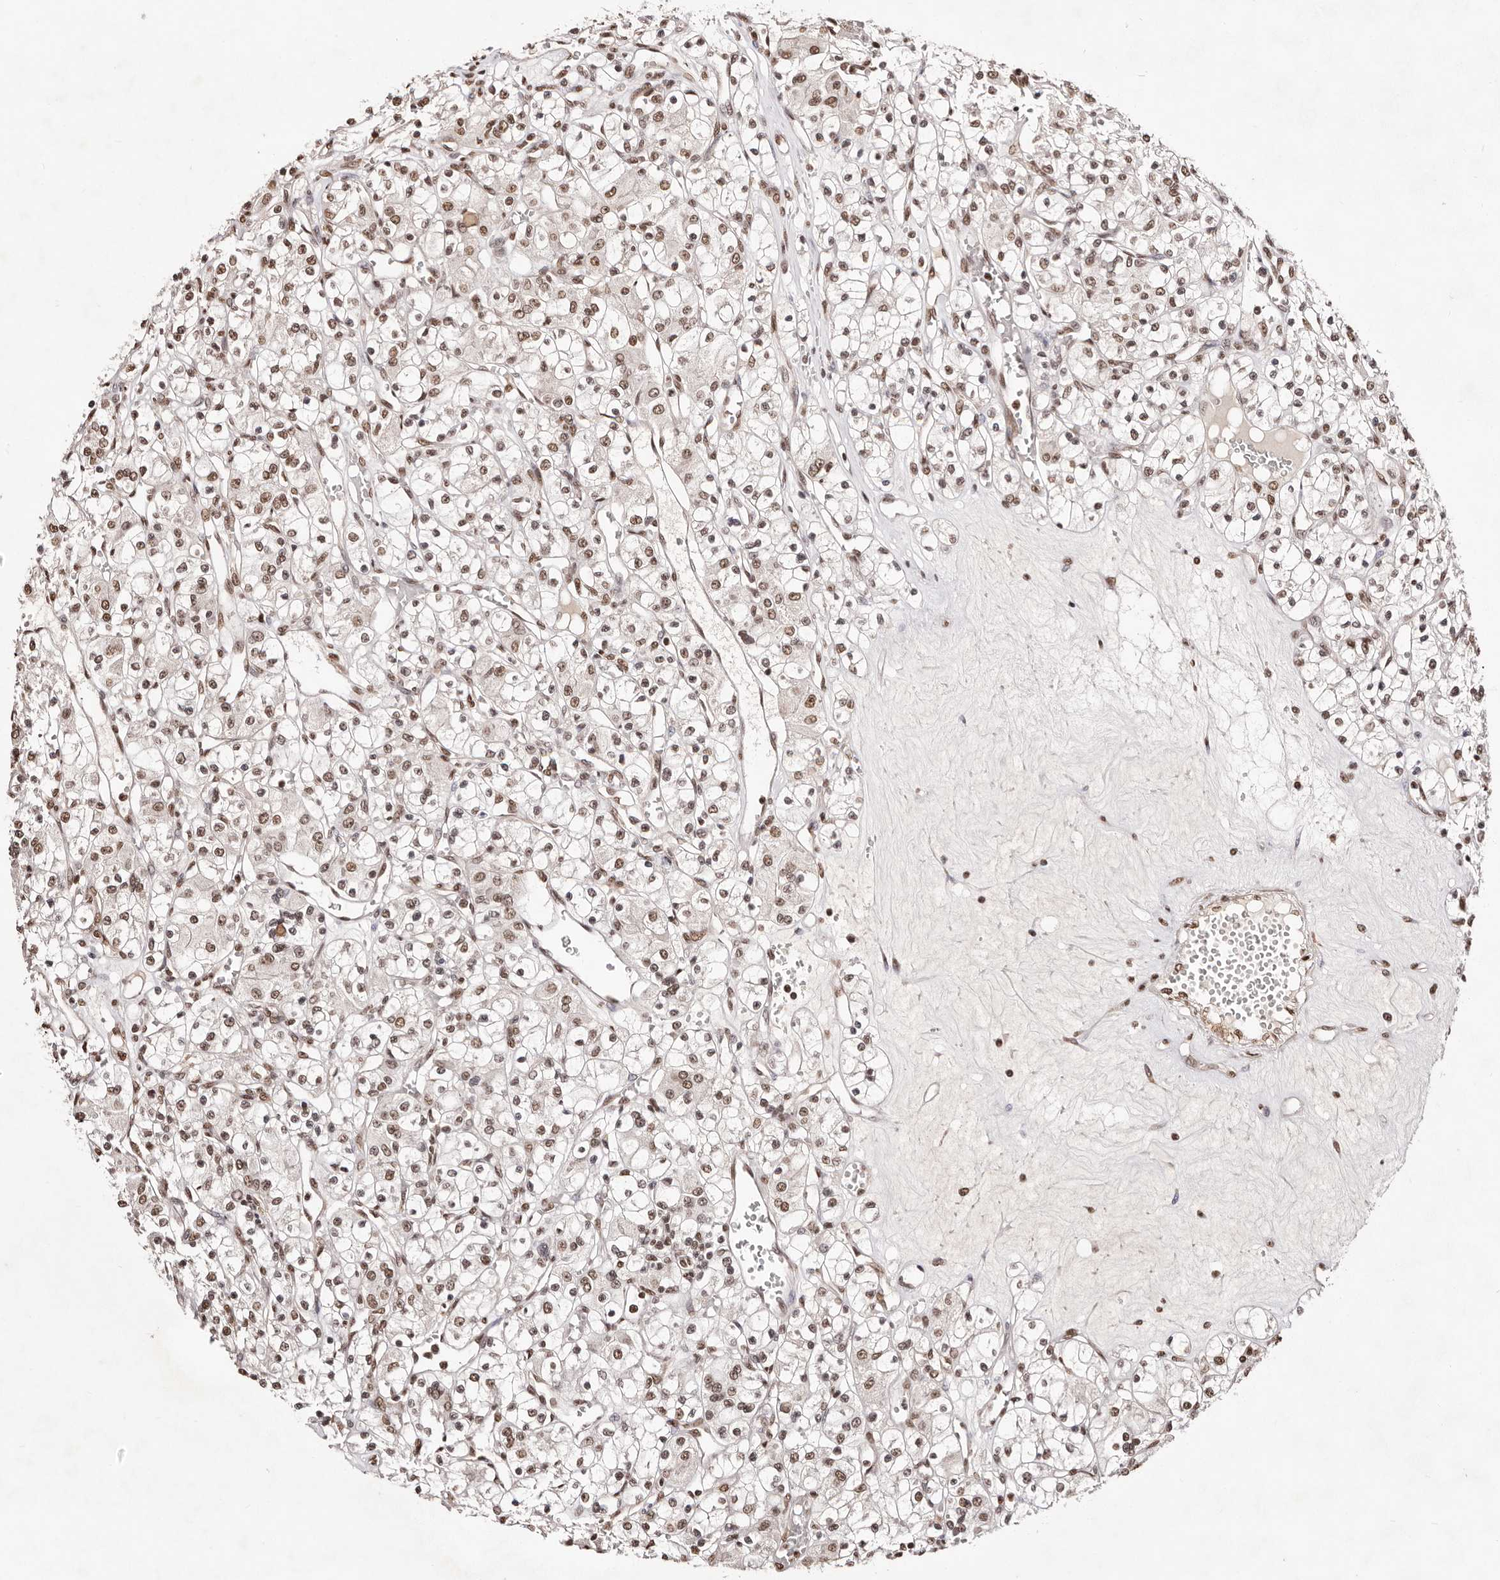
{"staining": {"intensity": "moderate", "quantity": ">75%", "location": "nuclear"}, "tissue": "renal cancer", "cell_type": "Tumor cells", "image_type": "cancer", "snomed": [{"axis": "morphology", "description": "Adenocarcinoma, NOS"}, {"axis": "topography", "description": "Kidney"}], "caption": "Adenocarcinoma (renal) tissue shows moderate nuclear staining in about >75% of tumor cells, visualized by immunohistochemistry. (IHC, brightfield microscopy, high magnification).", "gene": "BICRAL", "patient": {"sex": "female", "age": 59}}